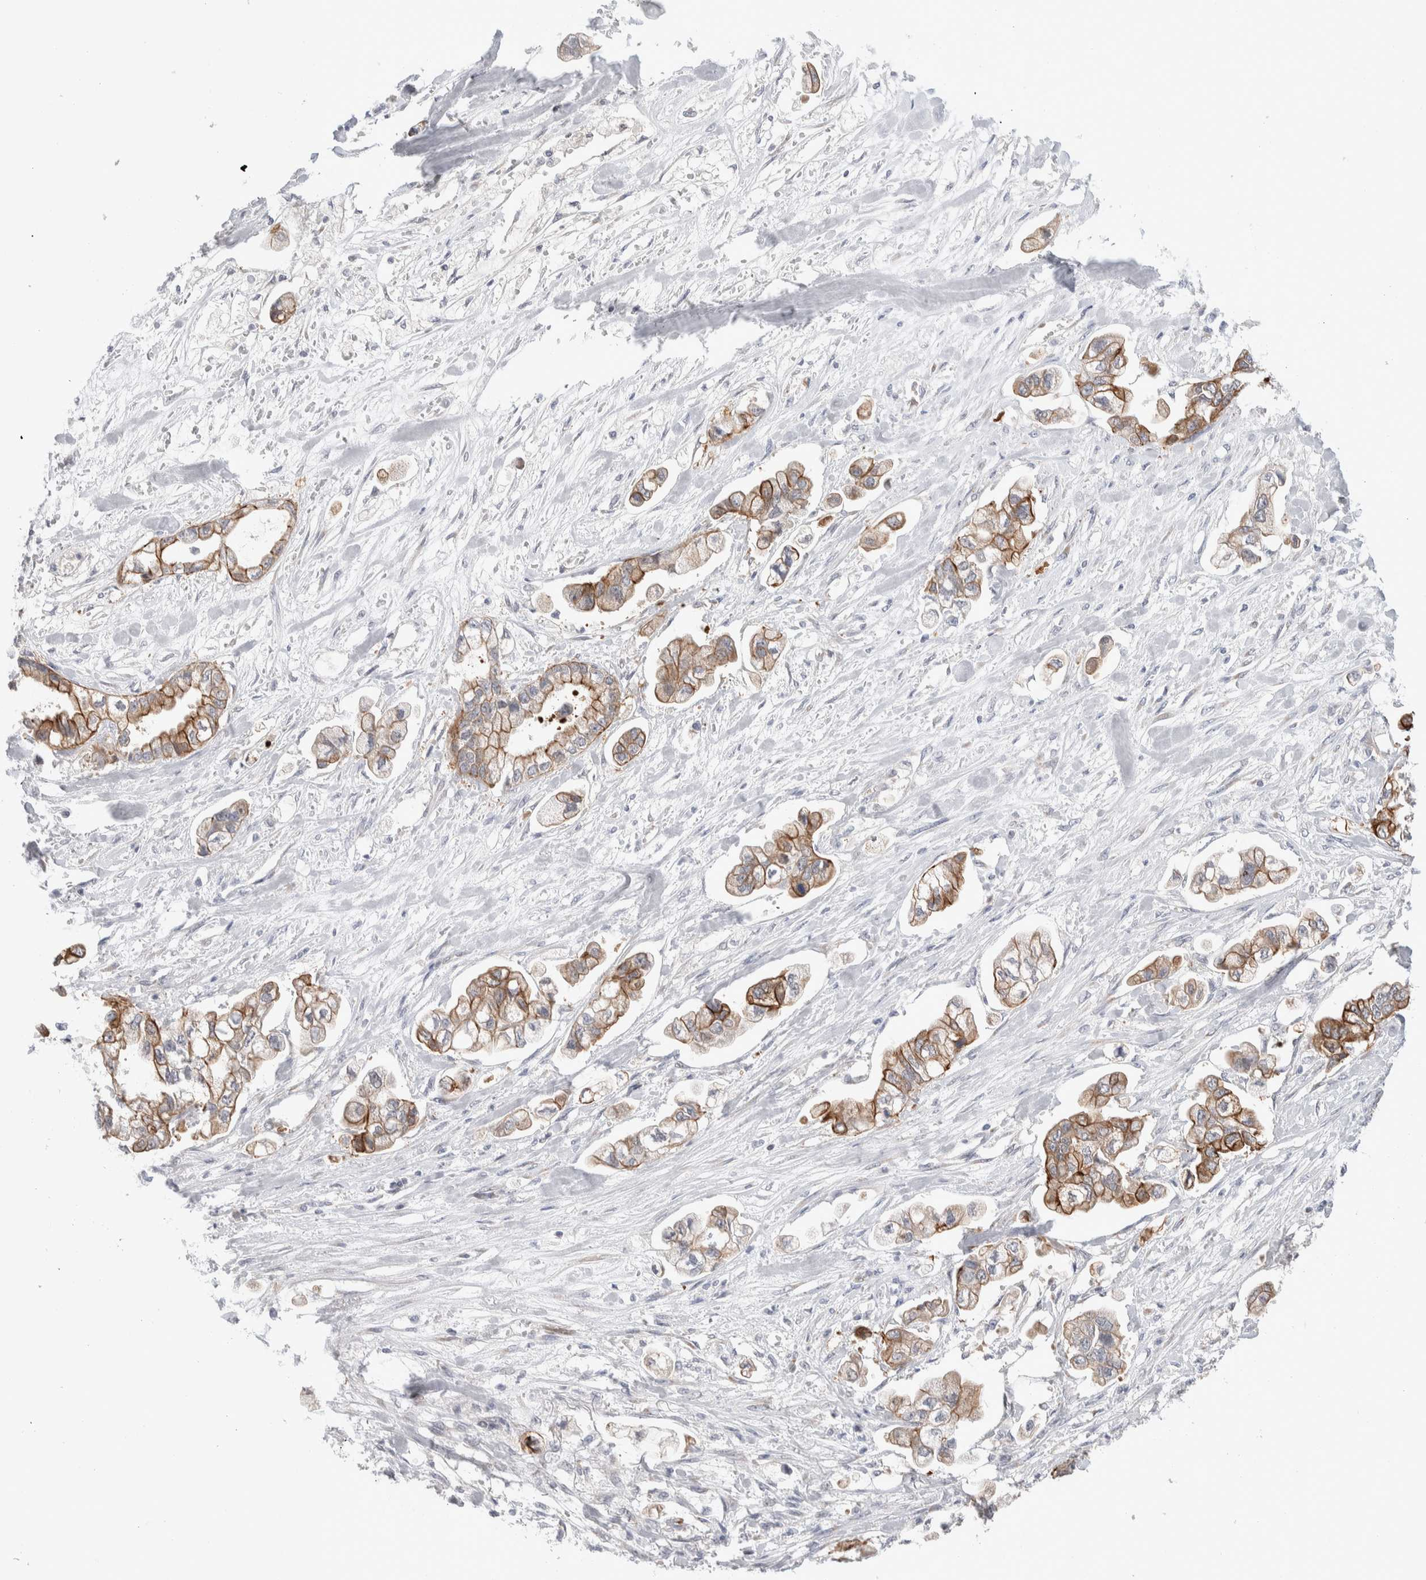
{"staining": {"intensity": "moderate", "quantity": ">75%", "location": "cytoplasmic/membranous"}, "tissue": "stomach cancer", "cell_type": "Tumor cells", "image_type": "cancer", "snomed": [{"axis": "morphology", "description": "Normal tissue, NOS"}, {"axis": "morphology", "description": "Adenocarcinoma, NOS"}, {"axis": "topography", "description": "Stomach"}], "caption": "The micrograph demonstrates immunohistochemical staining of stomach cancer (adenocarcinoma). There is moderate cytoplasmic/membranous staining is present in about >75% of tumor cells.", "gene": "C1orf112", "patient": {"sex": "male", "age": 62}}